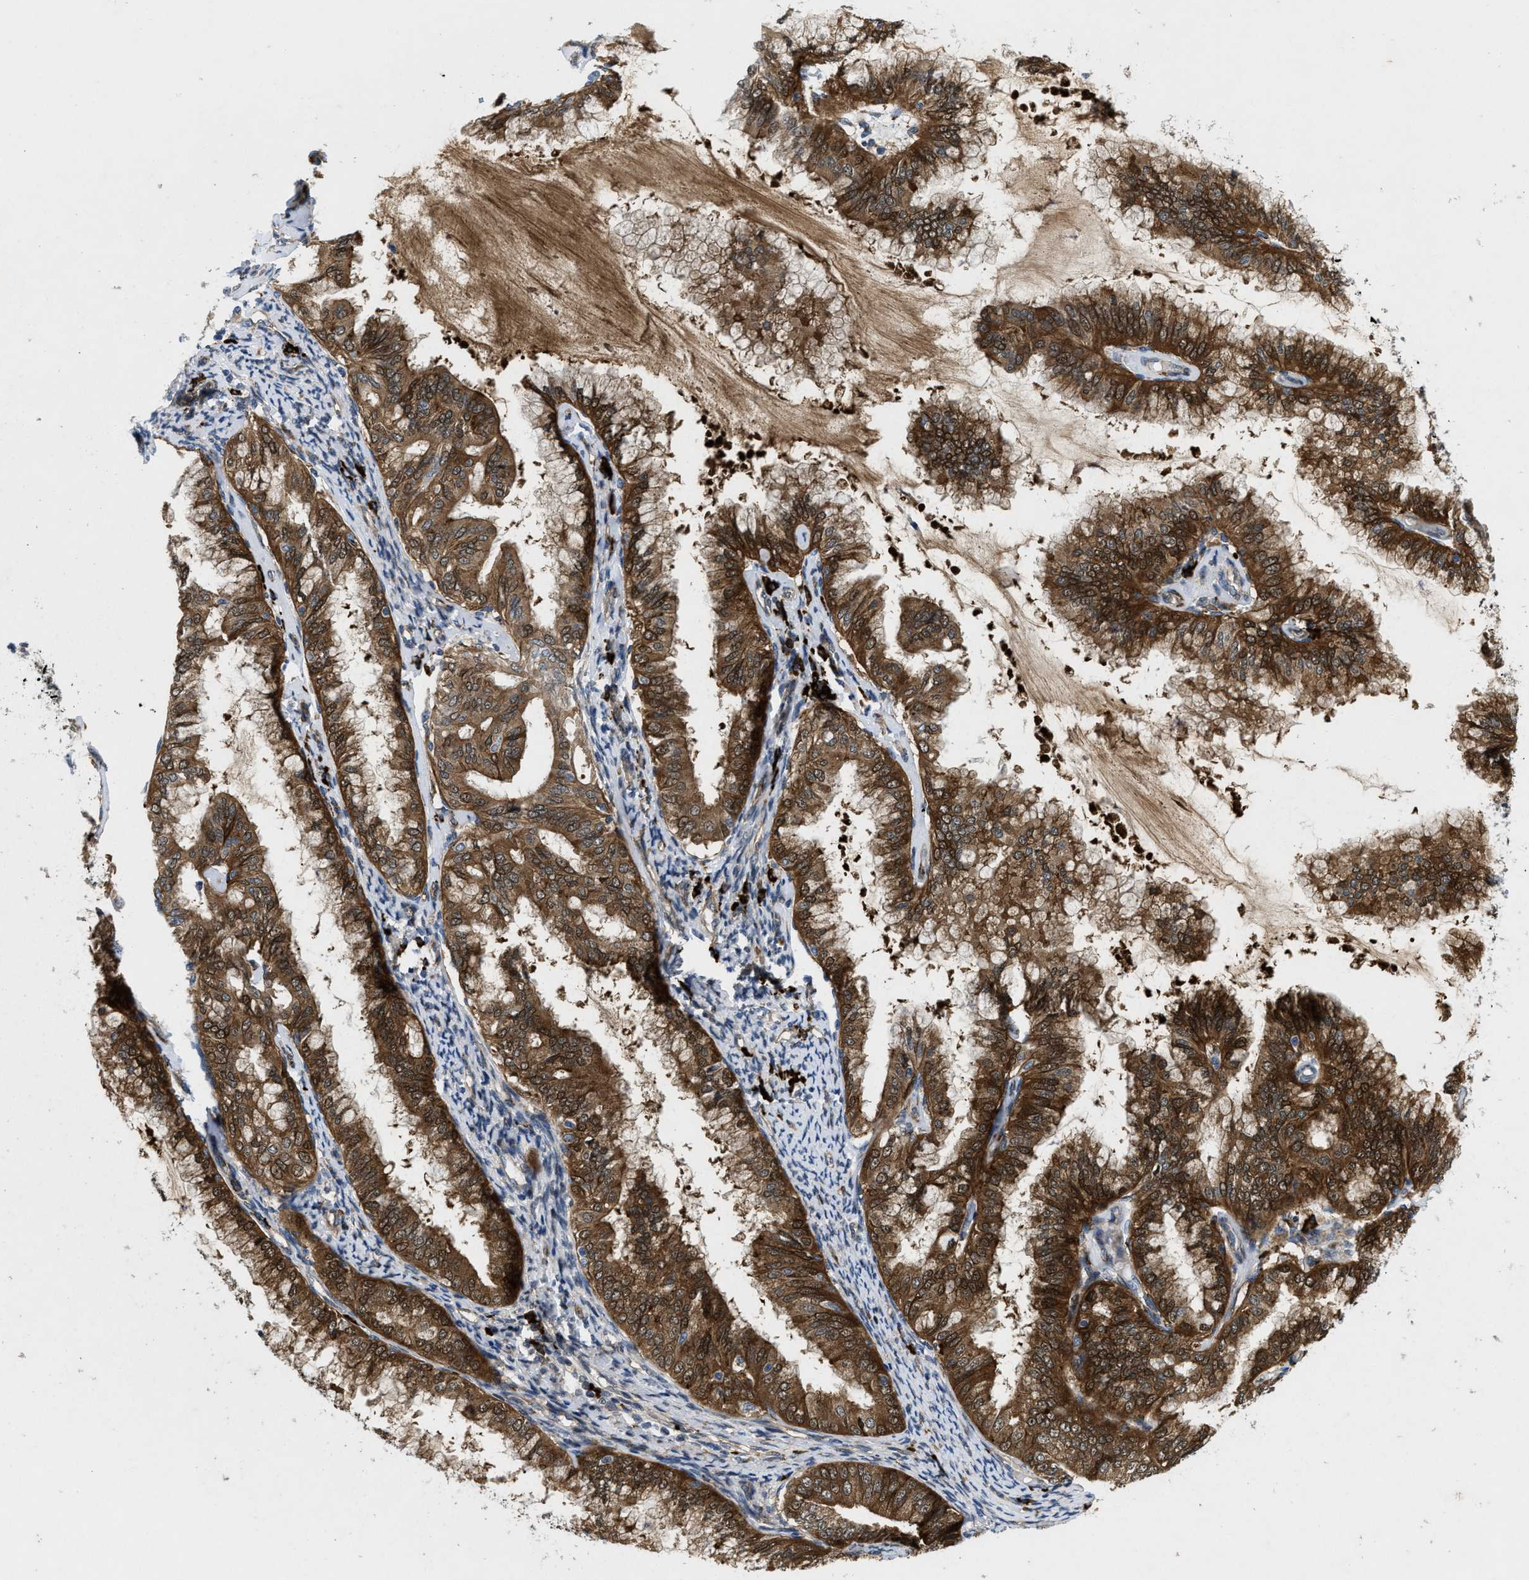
{"staining": {"intensity": "strong", "quantity": ">75%", "location": "cytoplasmic/membranous,nuclear"}, "tissue": "endometrial cancer", "cell_type": "Tumor cells", "image_type": "cancer", "snomed": [{"axis": "morphology", "description": "Adenocarcinoma, NOS"}, {"axis": "topography", "description": "Endometrium"}], "caption": "A micrograph showing strong cytoplasmic/membranous and nuclear staining in about >75% of tumor cells in endometrial adenocarcinoma, as visualized by brown immunohistochemical staining.", "gene": "HSPA12B", "patient": {"sex": "female", "age": 63}}